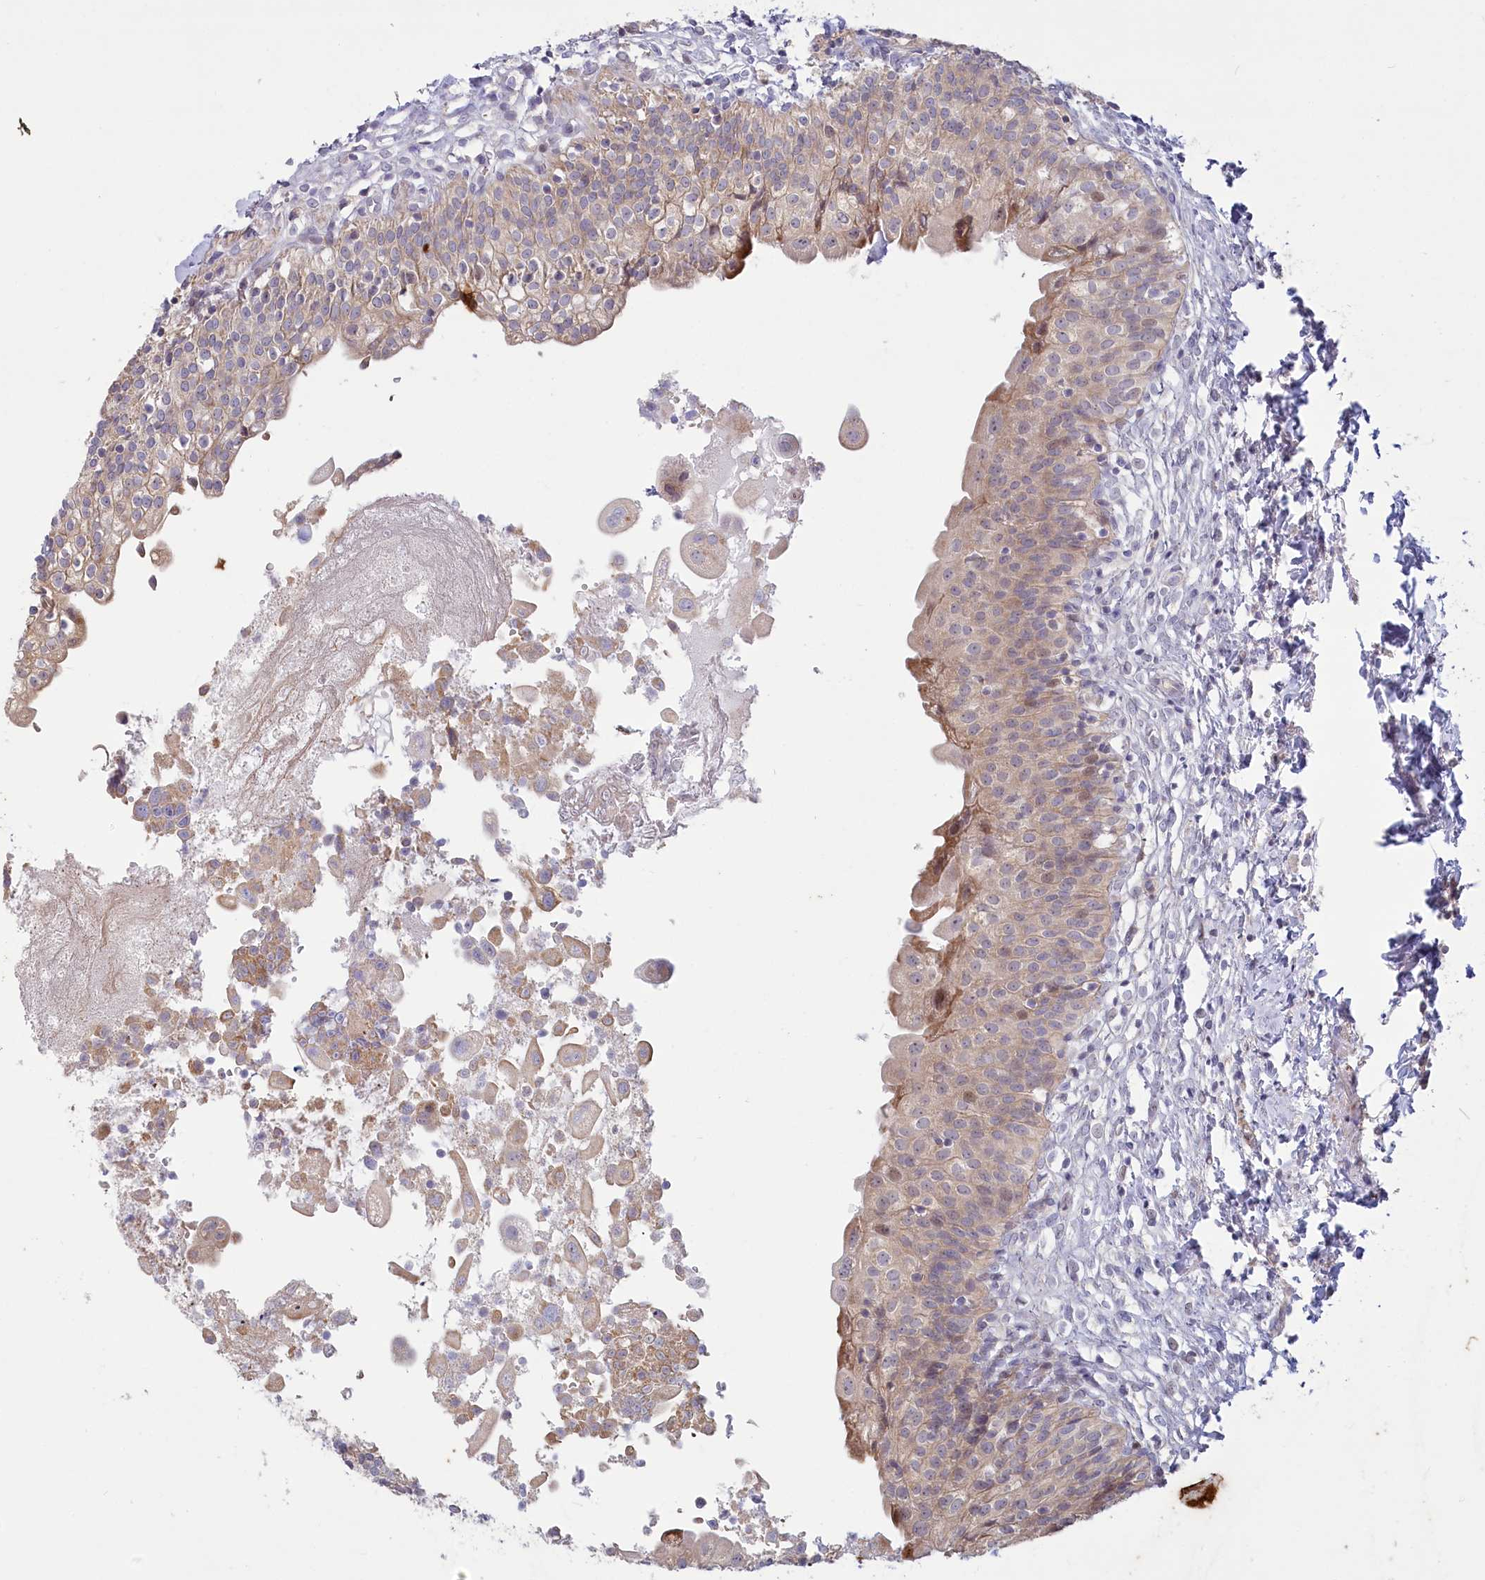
{"staining": {"intensity": "moderate", "quantity": "25%-75%", "location": "cytoplasmic/membranous"}, "tissue": "urinary bladder", "cell_type": "Urothelial cells", "image_type": "normal", "snomed": [{"axis": "morphology", "description": "Normal tissue, NOS"}, {"axis": "topography", "description": "Urinary bladder"}], "caption": "Immunohistochemistry (IHC) (DAB) staining of benign urinary bladder shows moderate cytoplasmic/membranous protein expression in approximately 25%-75% of urothelial cells.", "gene": "MTG1", "patient": {"sex": "male", "age": 55}}